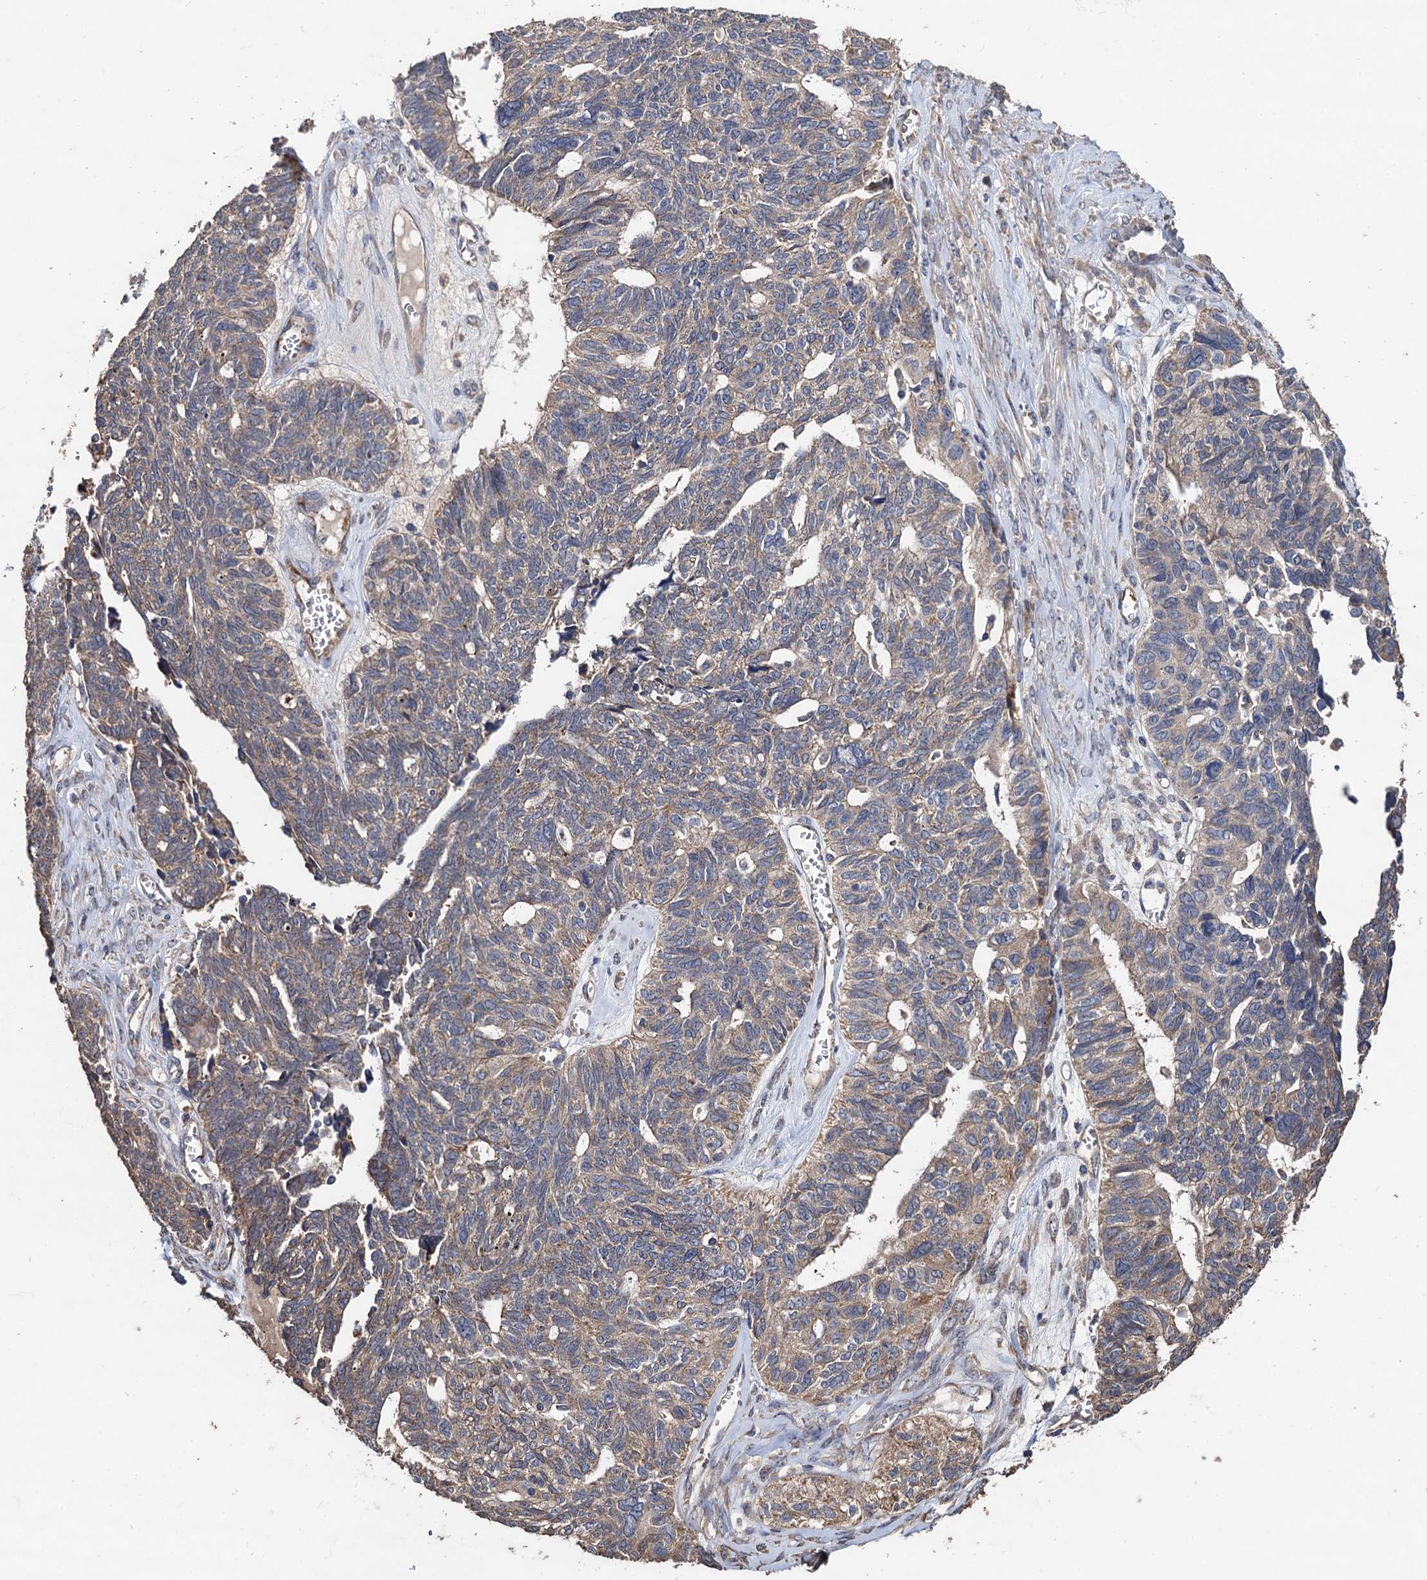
{"staining": {"intensity": "weak", "quantity": "25%-75%", "location": "cytoplasmic/membranous"}, "tissue": "ovarian cancer", "cell_type": "Tumor cells", "image_type": "cancer", "snomed": [{"axis": "morphology", "description": "Cystadenocarcinoma, serous, NOS"}, {"axis": "topography", "description": "Ovary"}], "caption": "Immunohistochemistry of human ovarian serous cystadenocarcinoma demonstrates low levels of weak cytoplasmic/membranous positivity in approximately 25%-75% of tumor cells.", "gene": "PPTC7", "patient": {"sex": "female", "age": 79}}